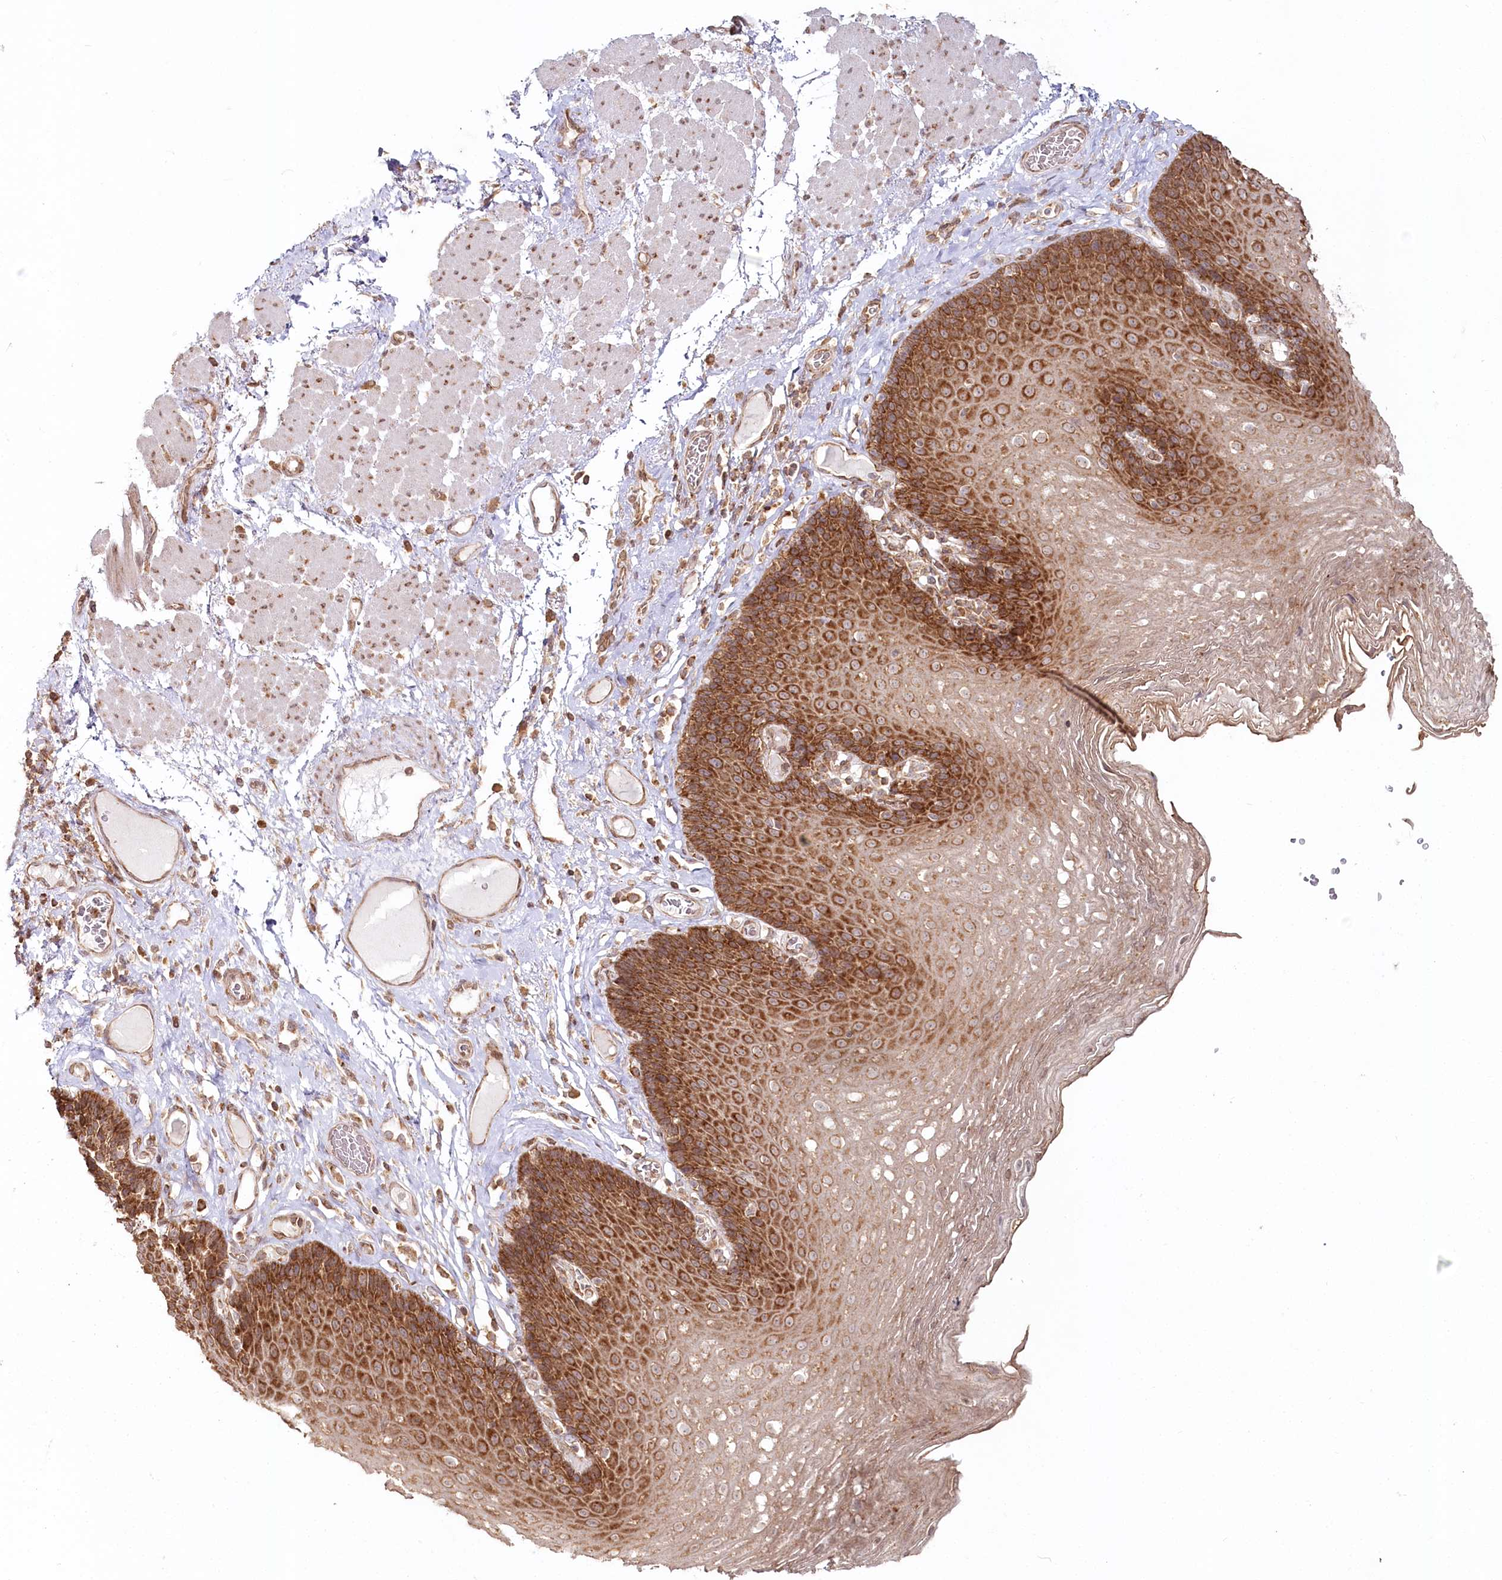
{"staining": {"intensity": "strong", "quantity": "25%-75%", "location": "cytoplasmic/membranous"}, "tissue": "esophagus", "cell_type": "Squamous epithelial cells", "image_type": "normal", "snomed": [{"axis": "morphology", "description": "Normal tissue, NOS"}, {"axis": "topography", "description": "Esophagus"}], "caption": "Protein staining of normal esophagus displays strong cytoplasmic/membranous expression in about 25%-75% of squamous epithelial cells. (brown staining indicates protein expression, while blue staining denotes nuclei).", "gene": "OTUD4", "patient": {"sex": "female", "age": 66}}